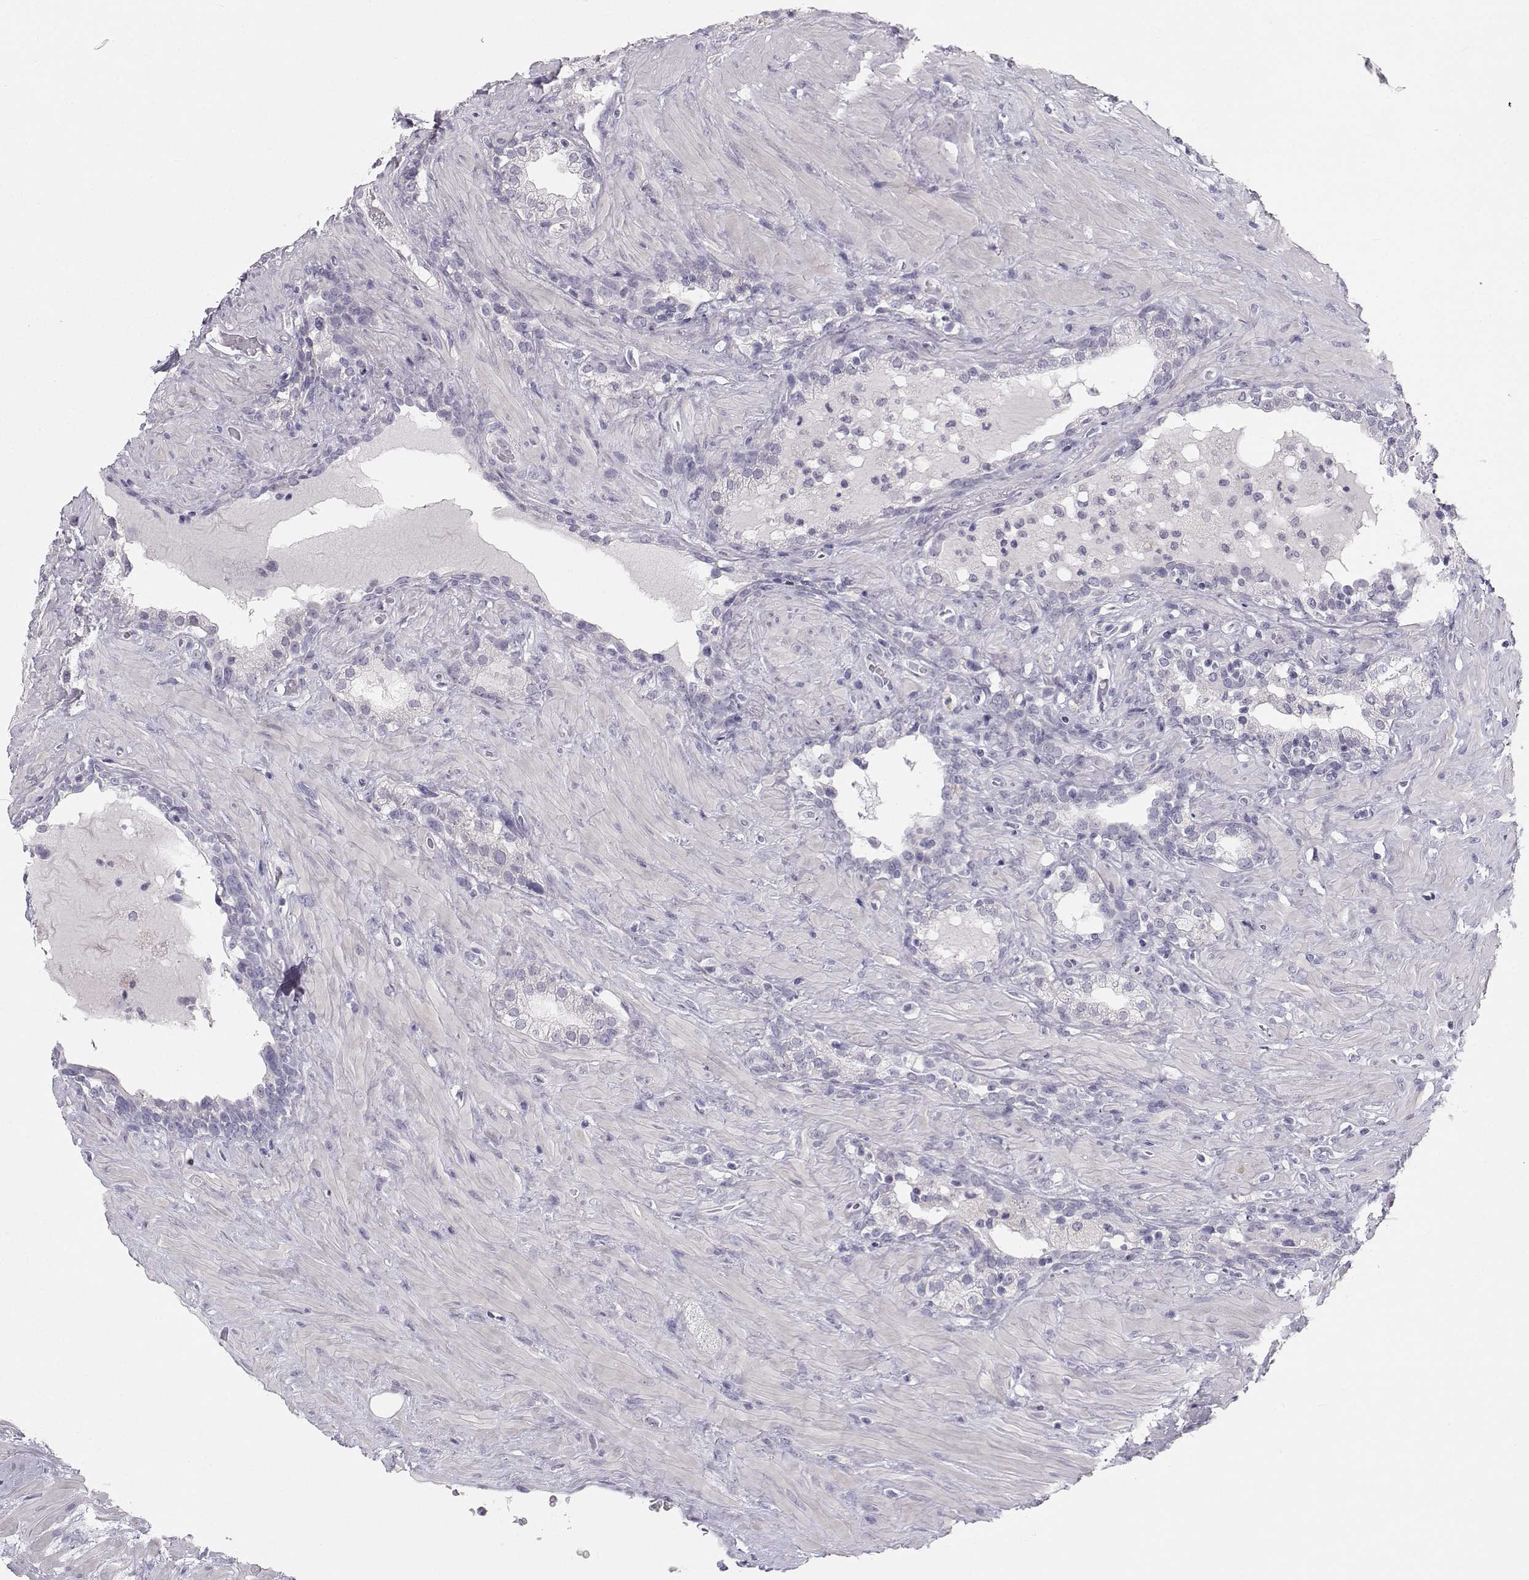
{"staining": {"intensity": "negative", "quantity": "none", "location": "none"}, "tissue": "prostate", "cell_type": "Glandular cells", "image_type": "normal", "snomed": [{"axis": "morphology", "description": "Normal tissue, NOS"}, {"axis": "topography", "description": "Prostate"}], "caption": "Immunohistochemistry image of unremarkable prostate: human prostate stained with DAB (3,3'-diaminobenzidine) exhibits no significant protein positivity in glandular cells. (Brightfield microscopy of DAB (3,3'-diaminobenzidine) immunohistochemistry (IHC) at high magnification).", "gene": "SYCE1", "patient": {"sex": "male", "age": 48}}